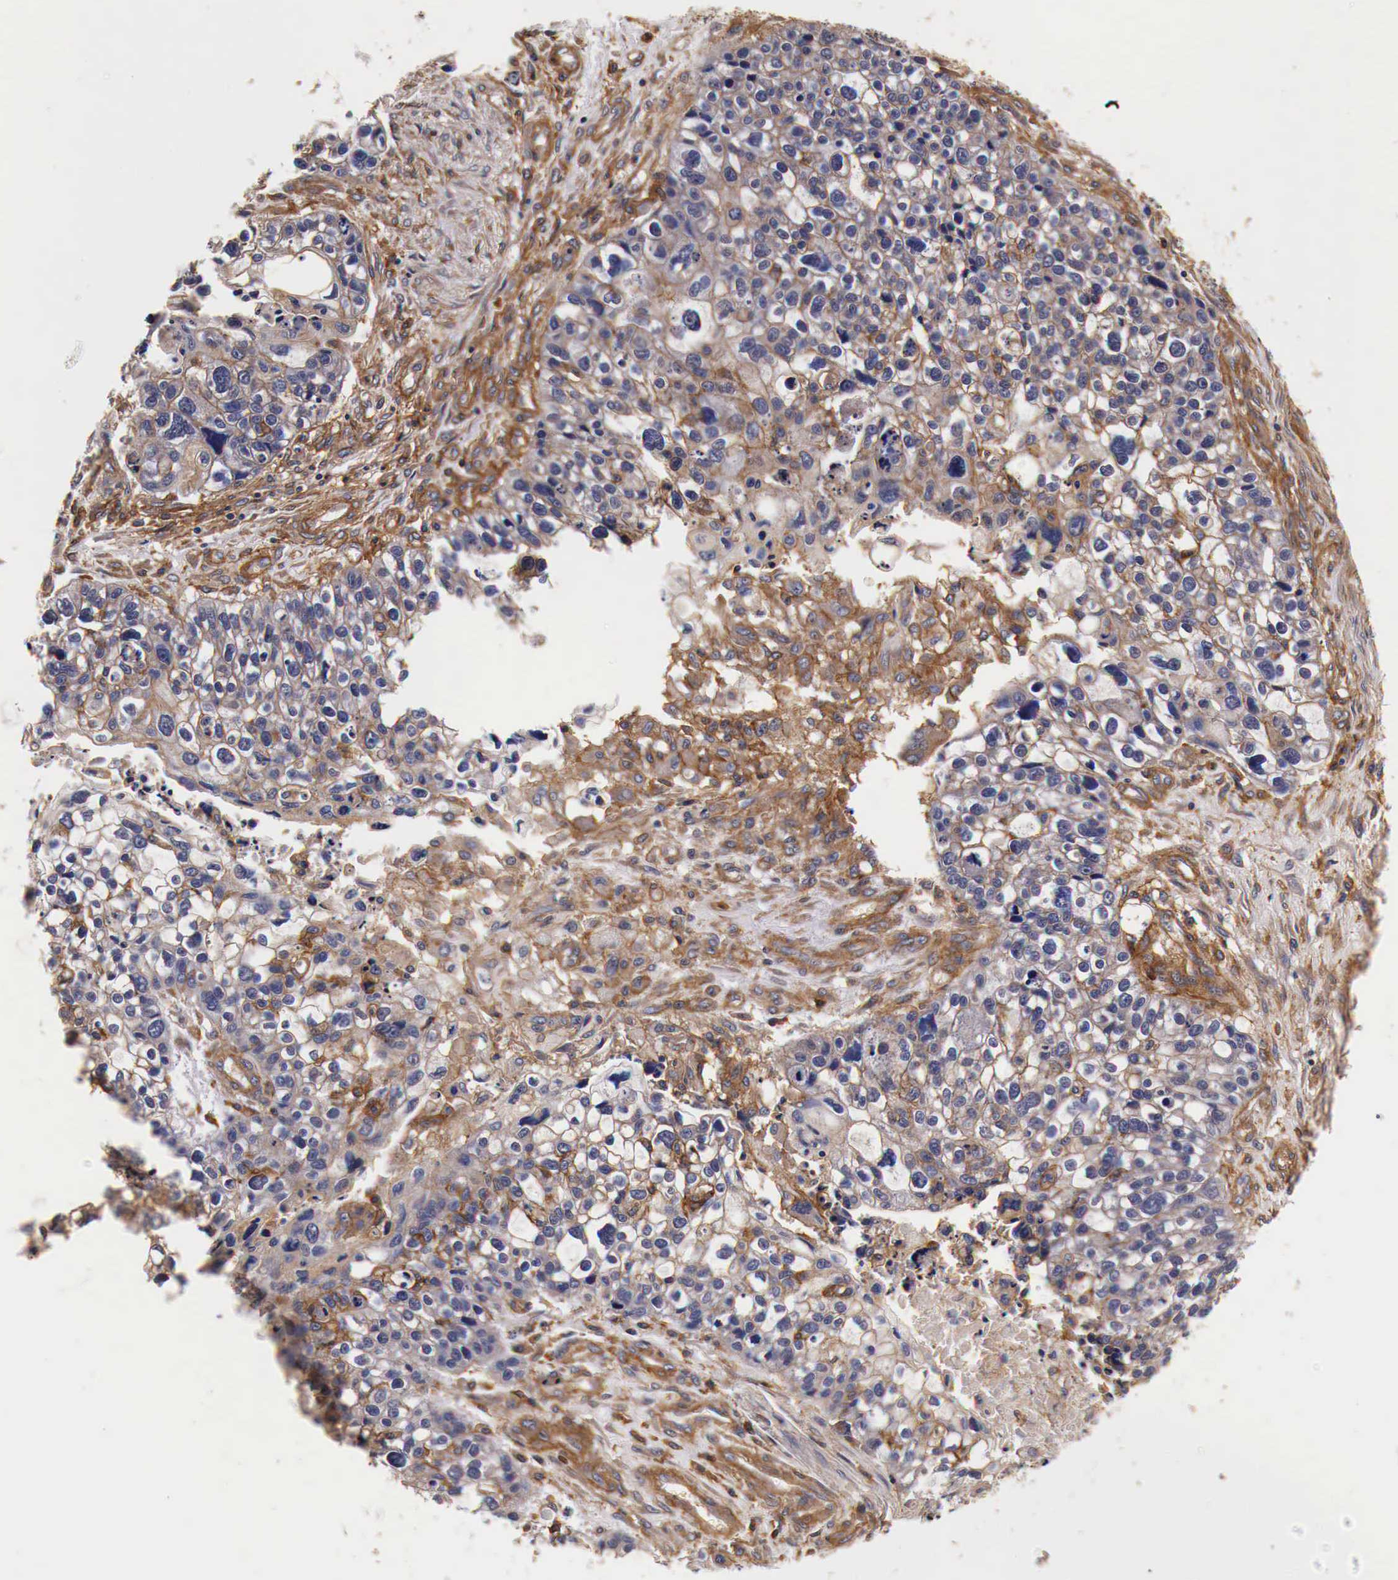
{"staining": {"intensity": "weak", "quantity": "25%-75%", "location": "cytoplasmic/membranous"}, "tissue": "lung cancer", "cell_type": "Tumor cells", "image_type": "cancer", "snomed": [{"axis": "morphology", "description": "Squamous cell carcinoma, NOS"}, {"axis": "topography", "description": "Lymph node"}, {"axis": "topography", "description": "Lung"}], "caption": "Brown immunohistochemical staining in human squamous cell carcinoma (lung) exhibits weak cytoplasmic/membranous expression in approximately 25%-75% of tumor cells.", "gene": "RP2", "patient": {"sex": "male", "age": 74}}